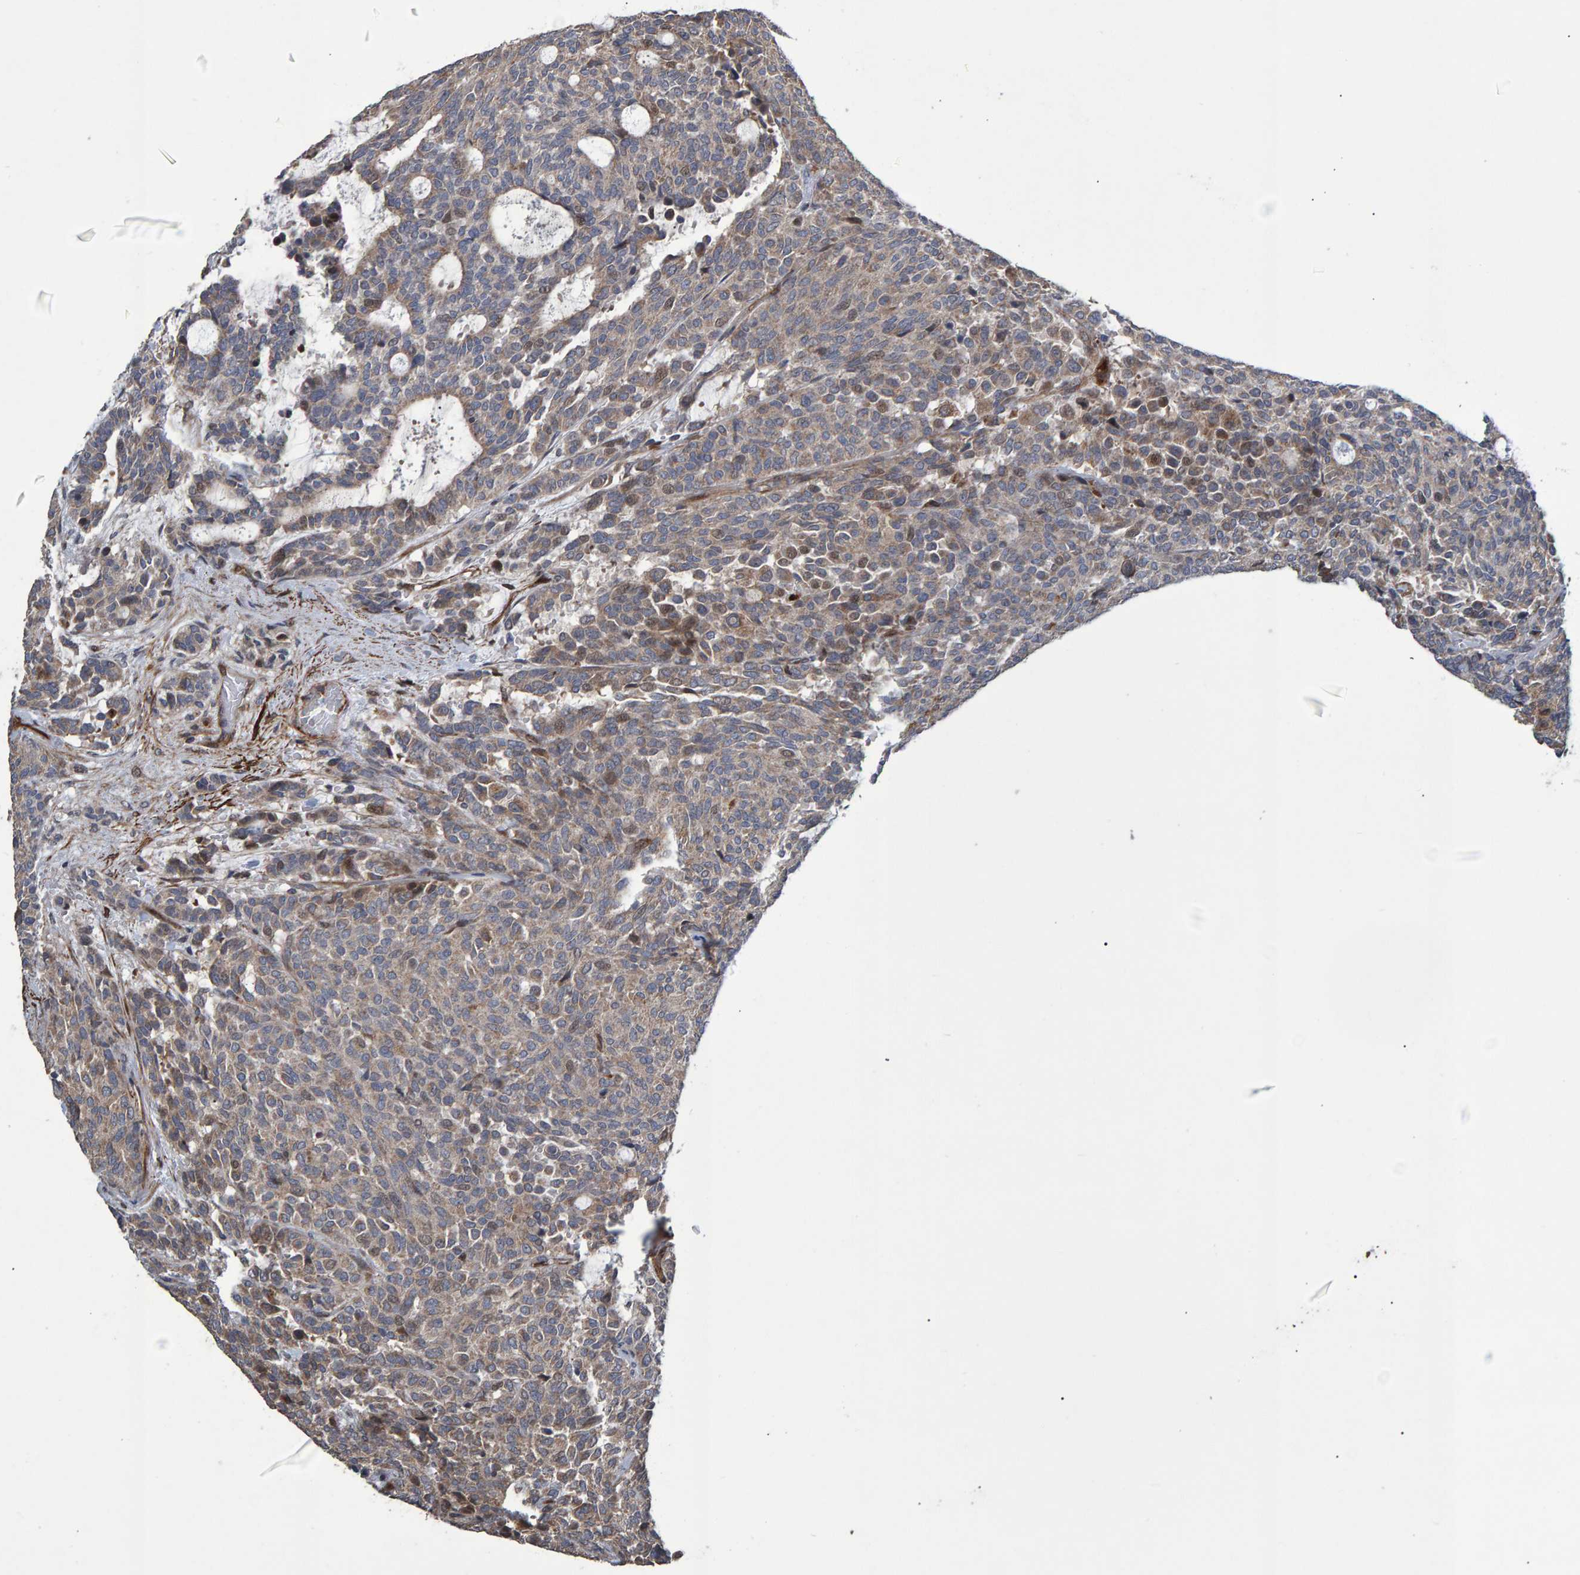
{"staining": {"intensity": "weak", "quantity": ">75%", "location": "cytoplasmic/membranous"}, "tissue": "carcinoid", "cell_type": "Tumor cells", "image_type": "cancer", "snomed": [{"axis": "morphology", "description": "Carcinoid, malignant, NOS"}, {"axis": "topography", "description": "Pancreas"}], "caption": "About >75% of tumor cells in human malignant carcinoid show weak cytoplasmic/membranous protein positivity as visualized by brown immunohistochemical staining.", "gene": "SLIT2", "patient": {"sex": "female", "age": 54}}